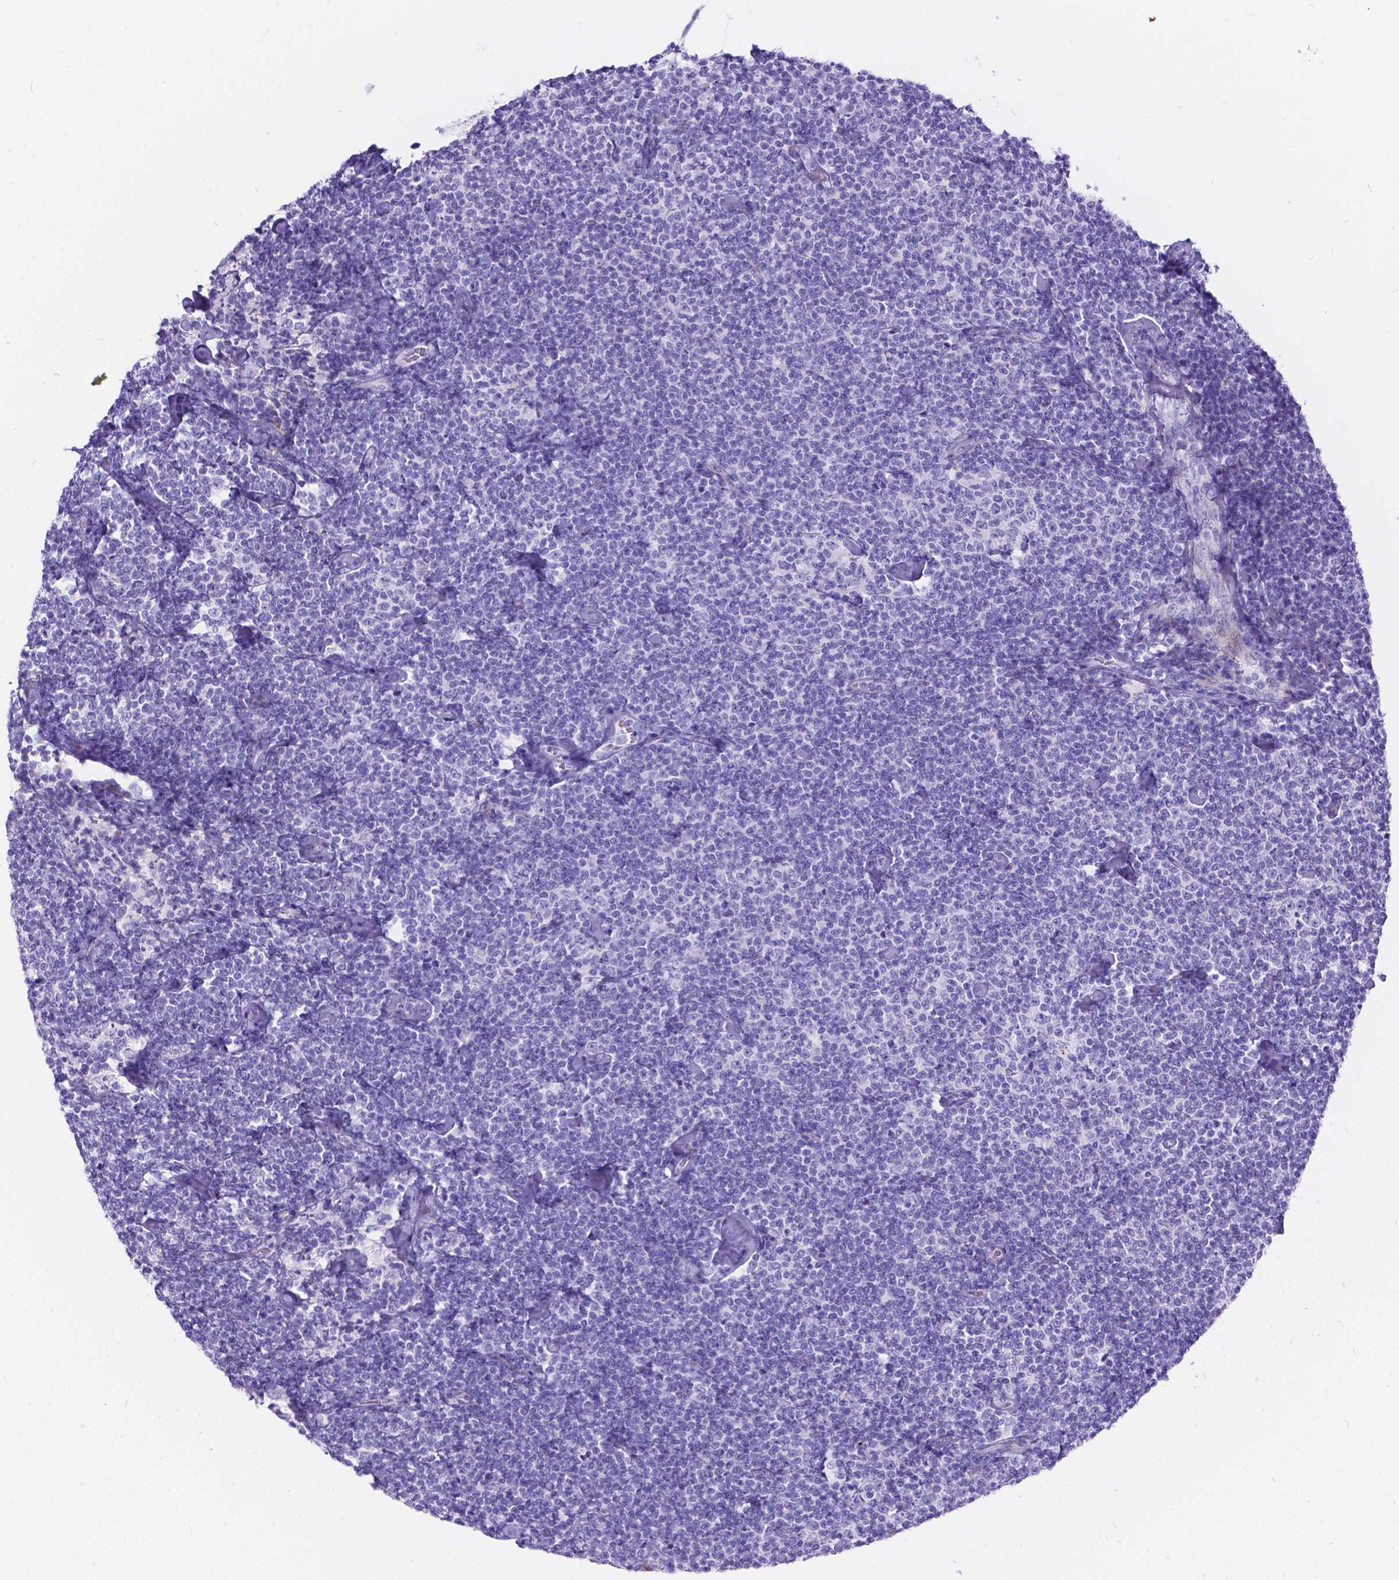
{"staining": {"intensity": "negative", "quantity": "none", "location": "none"}, "tissue": "lymphoma", "cell_type": "Tumor cells", "image_type": "cancer", "snomed": [{"axis": "morphology", "description": "Malignant lymphoma, non-Hodgkin's type, Low grade"}, {"axis": "topography", "description": "Lymph node"}], "caption": "The micrograph displays no staining of tumor cells in lymphoma.", "gene": "KLHL10", "patient": {"sex": "male", "age": 81}}